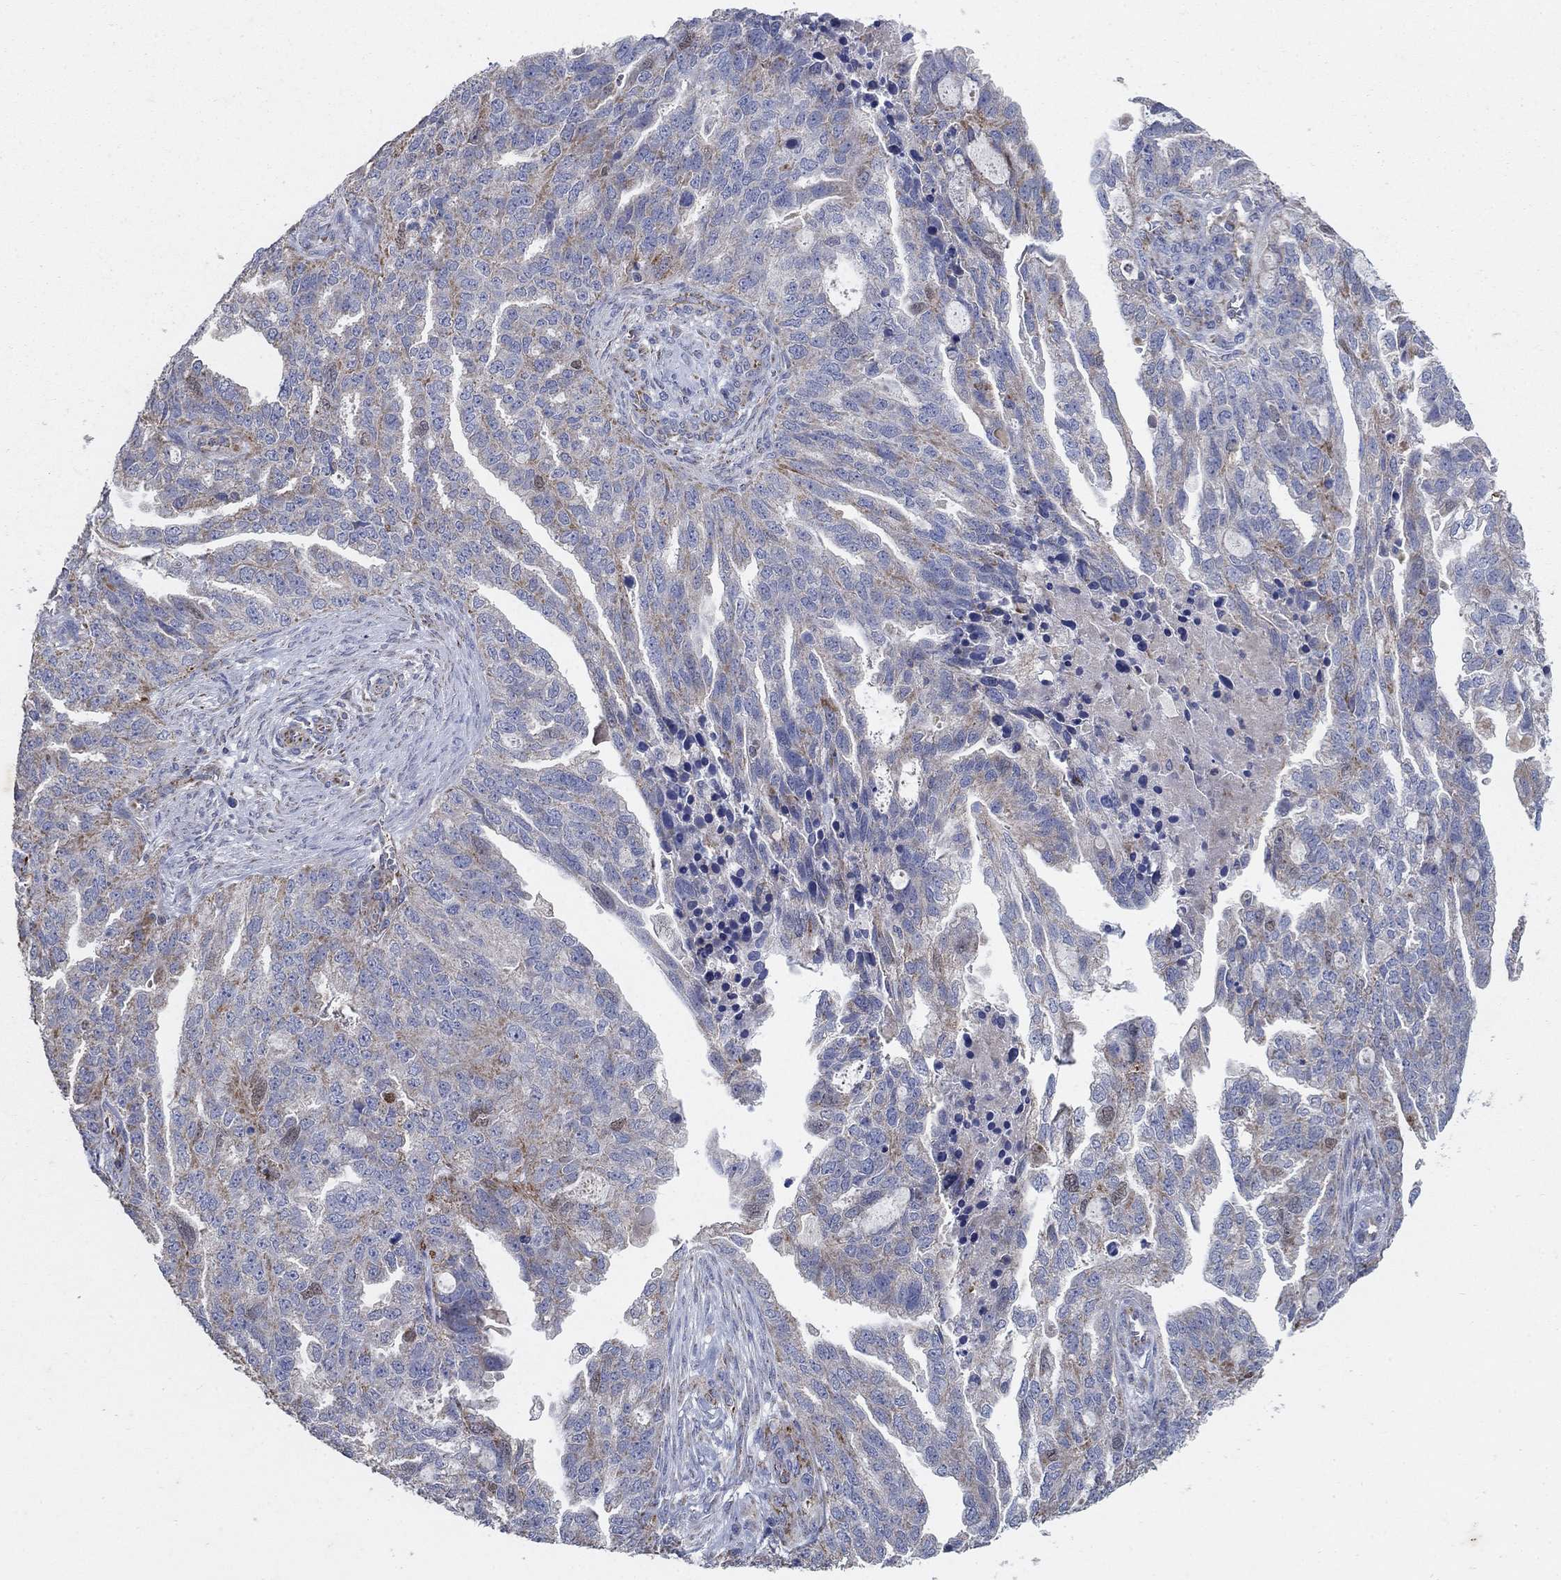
{"staining": {"intensity": "weak", "quantity": "25%-75%", "location": "cytoplasmic/membranous"}, "tissue": "ovarian cancer", "cell_type": "Tumor cells", "image_type": "cancer", "snomed": [{"axis": "morphology", "description": "Cystadenocarcinoma, serous, NOS"}, {"axis": "topography", "description": "Ovary"}], "caption": "The immunohistochemical stain highlights weak cytoplasmic/membranous positivity in tumor cells of ovarian cancer (serous cystadenocarcinoma) tissue.", "gene": "PNPLA2", "patient": {"sex": "female", "age": 51}}